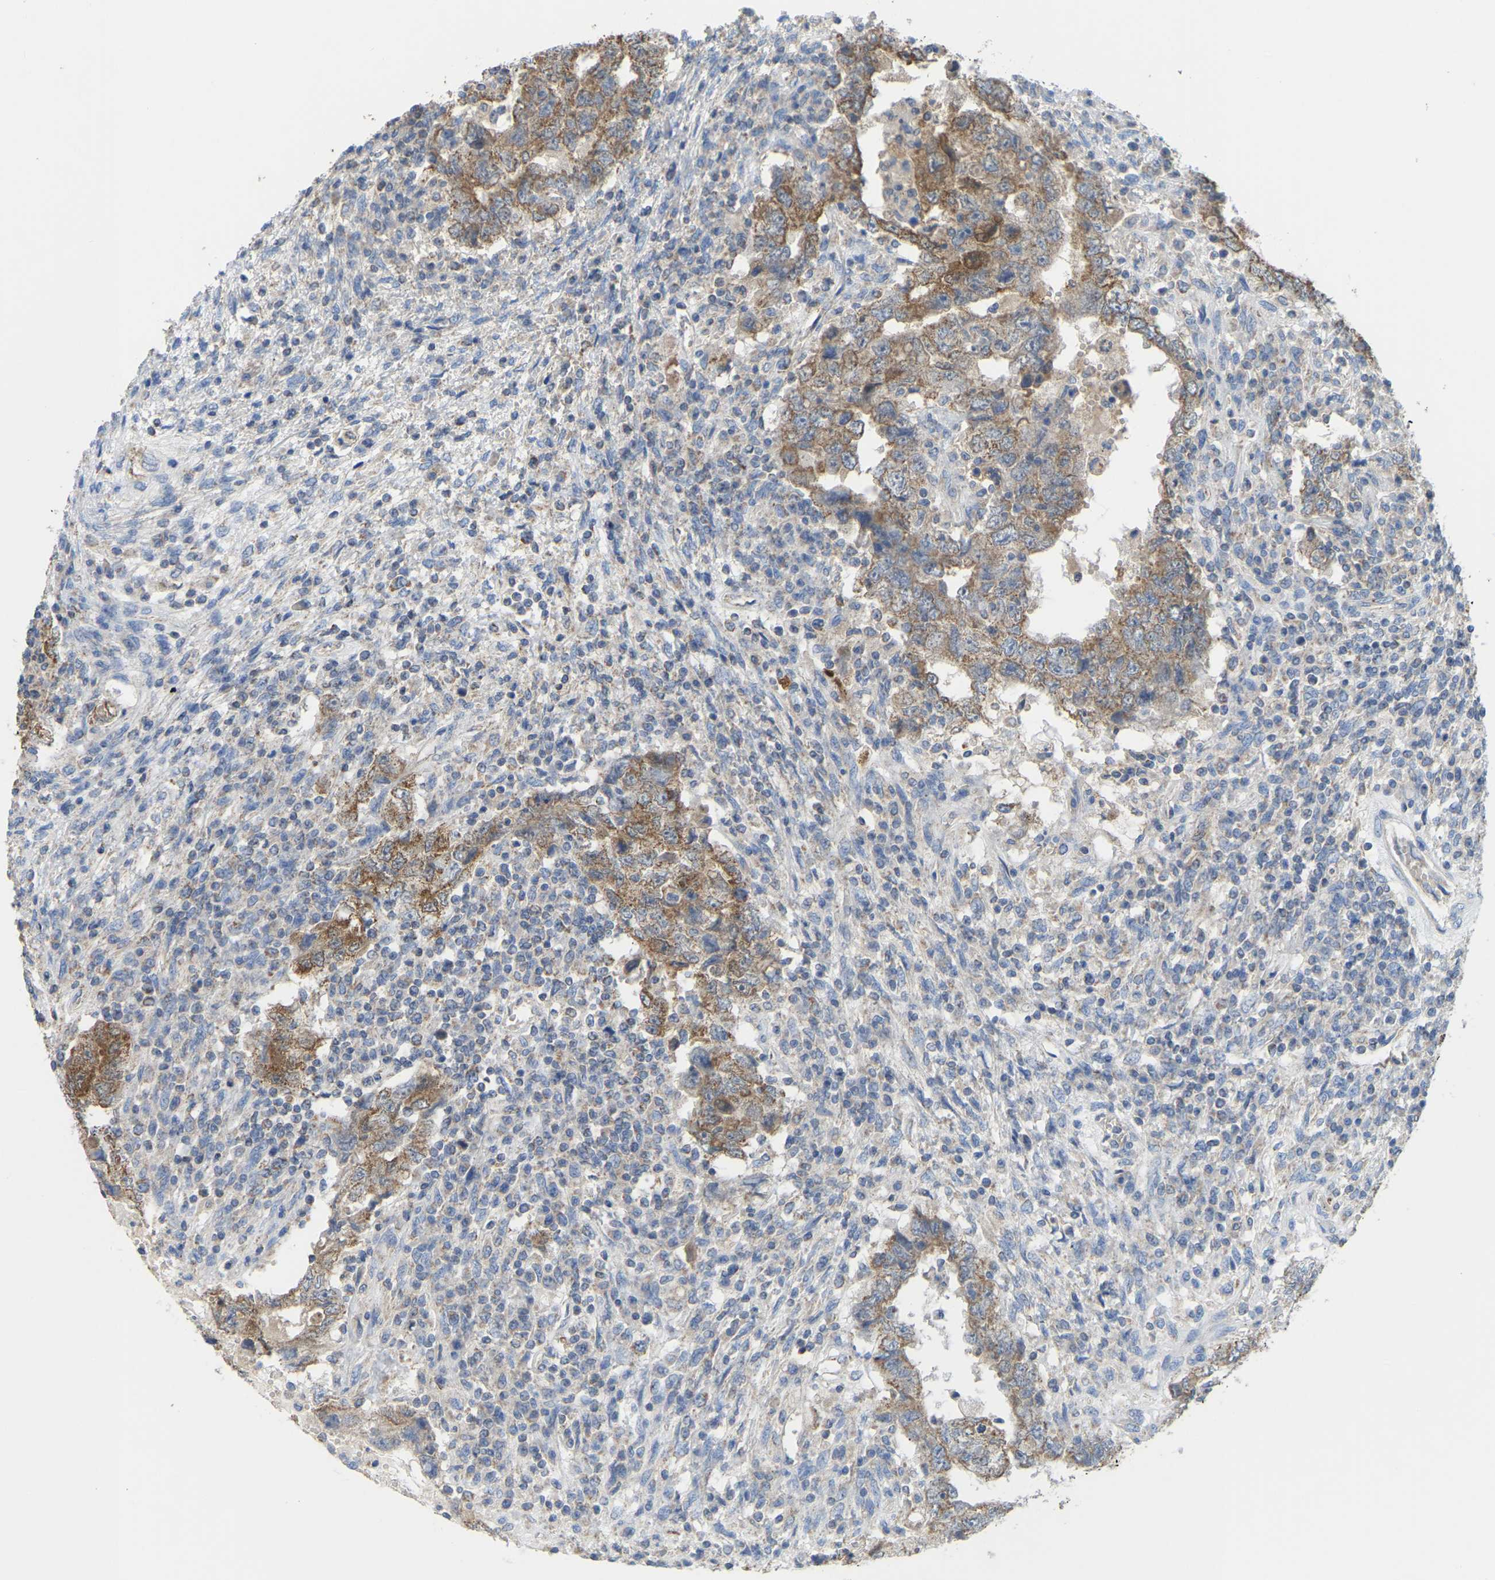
{"staining": {"intensity": "moderate", "quantity": ">75%", "location": "cytoplasmic/membranous"}, "tissue": "testis cancer", "cell_type": "Tumor cells", "image_type": "cancer", "snomed": [{"axis": "morphology", "description": "Carcinoma, Embryonal, NOS"}, {"axis": "topography", "description": "Testis"}], "caption": "Embryonal carcinoma (testis) tissue demonstrates moderate cytoplasmic/membranous positivity in about >75% of tumor cells, visualized by immunohistochemistry.", "gene": "SERPINB5", "patient": {"sex": "male", "age": 26}}